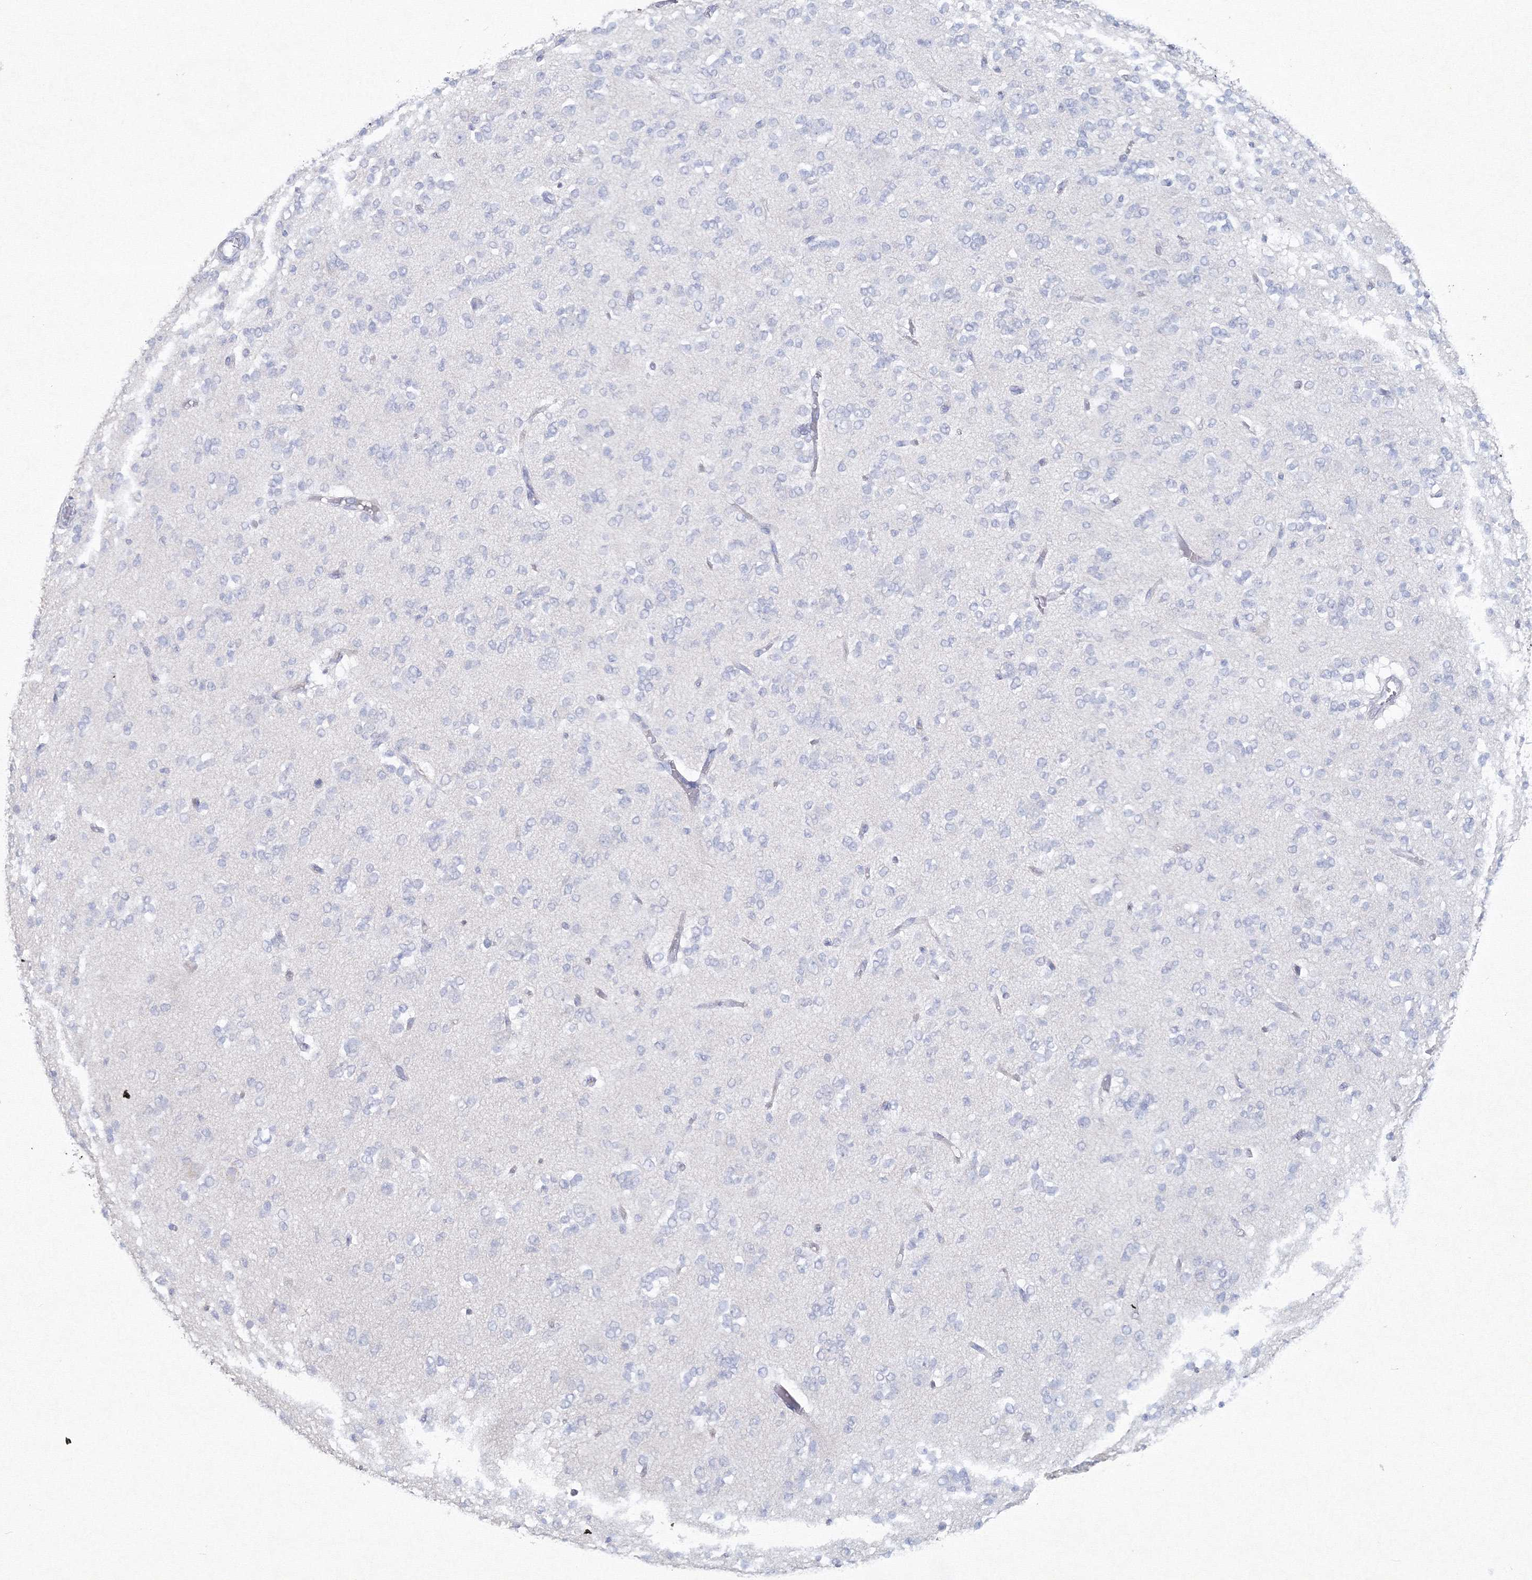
{"staining": {"intensity": "negative", "quantity": "none", "location": "none"}, "tissue": "glioma", "cell_type": "Tumor cells", "image_type": "cancer", "snomed": [{"axis": "morphology", "description": "Glioma, malignant, Low grade"}, {"axis": "topography", "description": "Brain"}], "caption": "High power microscopy photomicrograph of an immunohistochemistry (IHC) micrograph of glioma, revealing no significant staining in tumor cells. (DAB (3,3'-diaminobenzidine) immunohistochemistry (IHC) visualized using brightfield microscopy, high magnification).", "gene": "GCKR", "patient": {"sex": "male", "age": 38}}